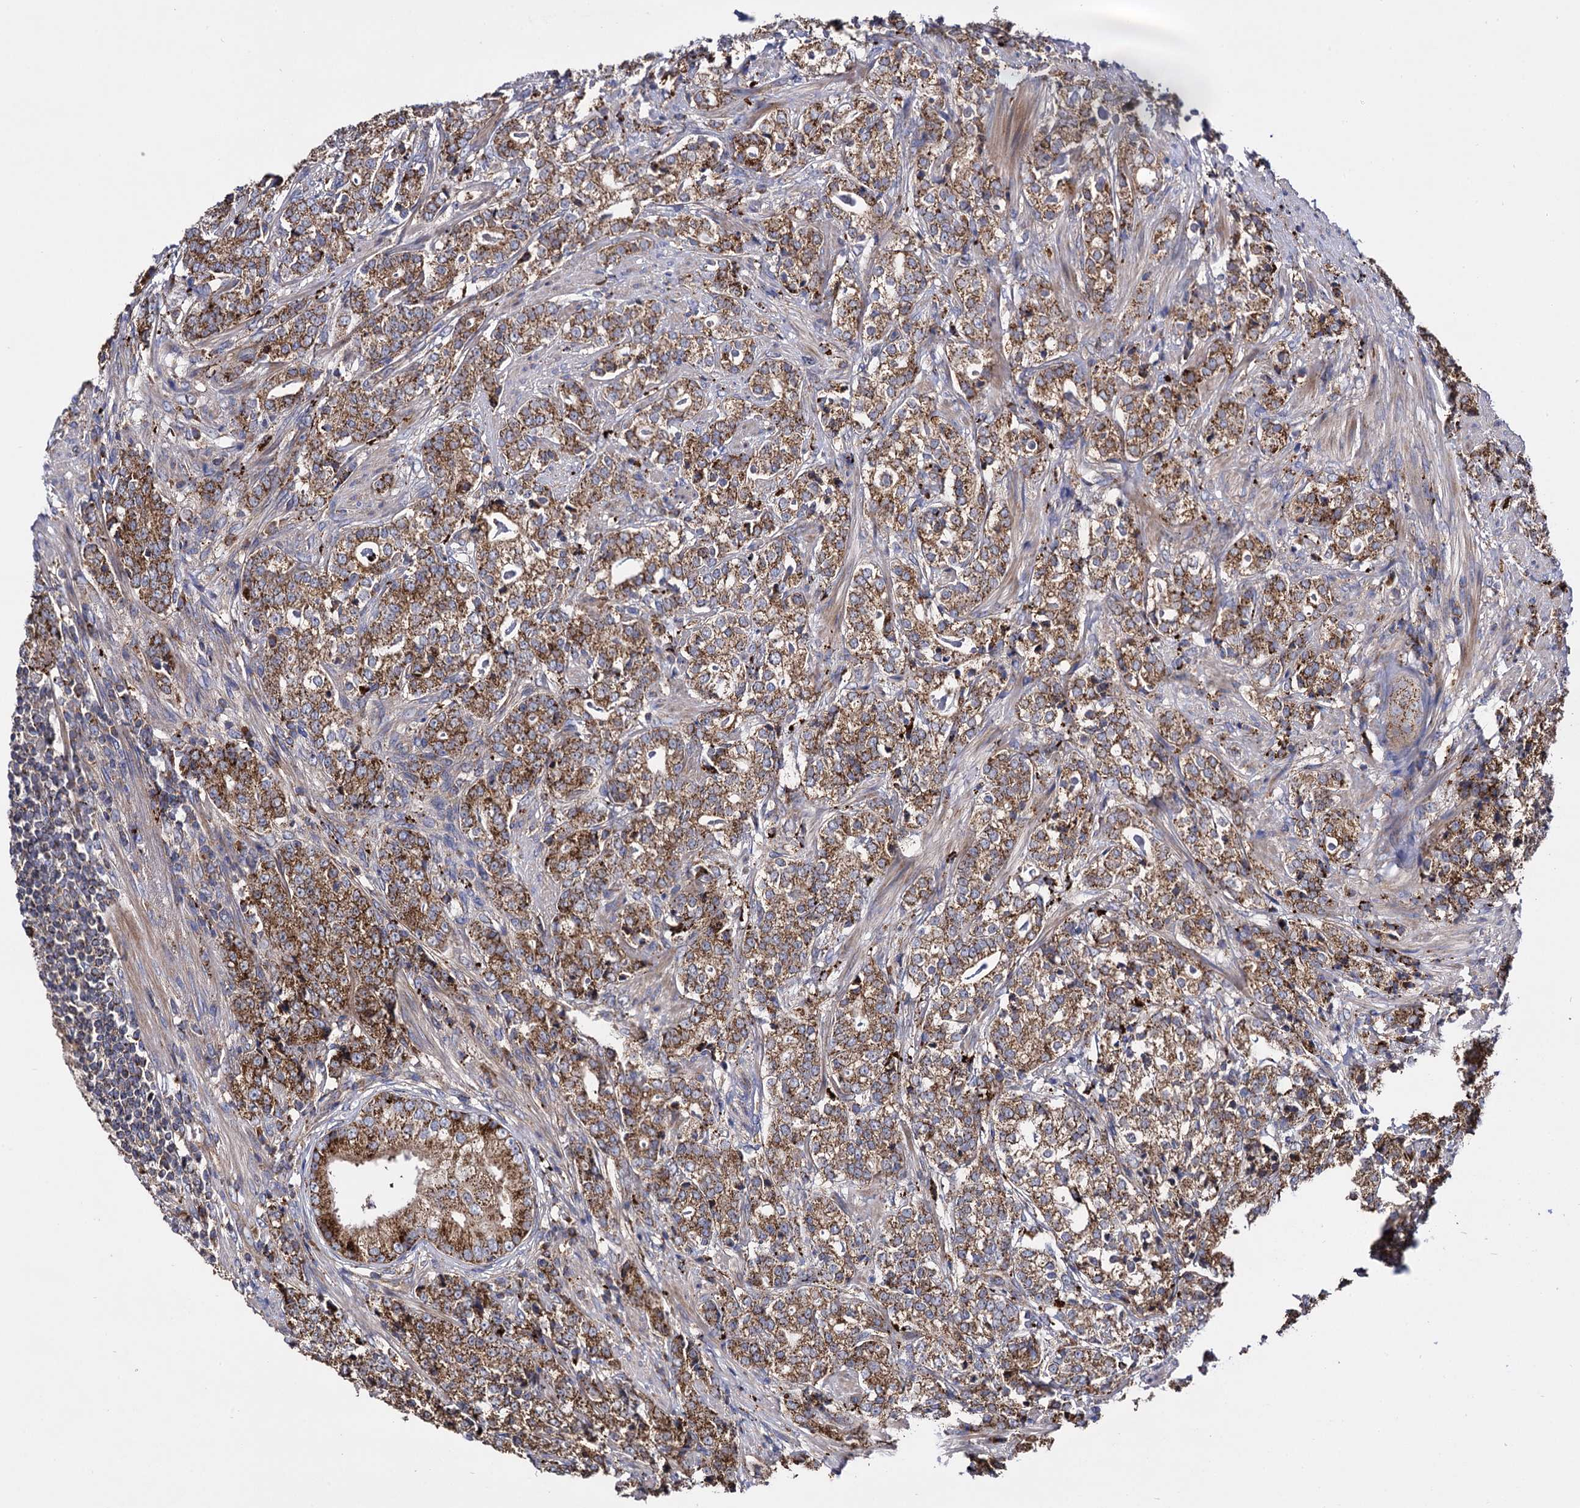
{"staining": {"intensity": "strong", "quantity": ">75%", "location": "cytoplasmic/membranous"}, "tissue": "prostate cancer", "cell_type": "Tumor cells", "image_type": "cancer", "snomed": [{"axis": "morphology", "description": "Adenocarcinoma, High grade"}, {"axis": "topography", "description": "Prostate"}], "caption": "Immunohistochemical staining of human adenocarcinoma (high-grade) (prostate) demonstrates strong cytoplasmic/membranous protein positivity in about >75% of tumor cells.", "gene": "IQCH", "patient": {"sex": "male", "age": 69}}